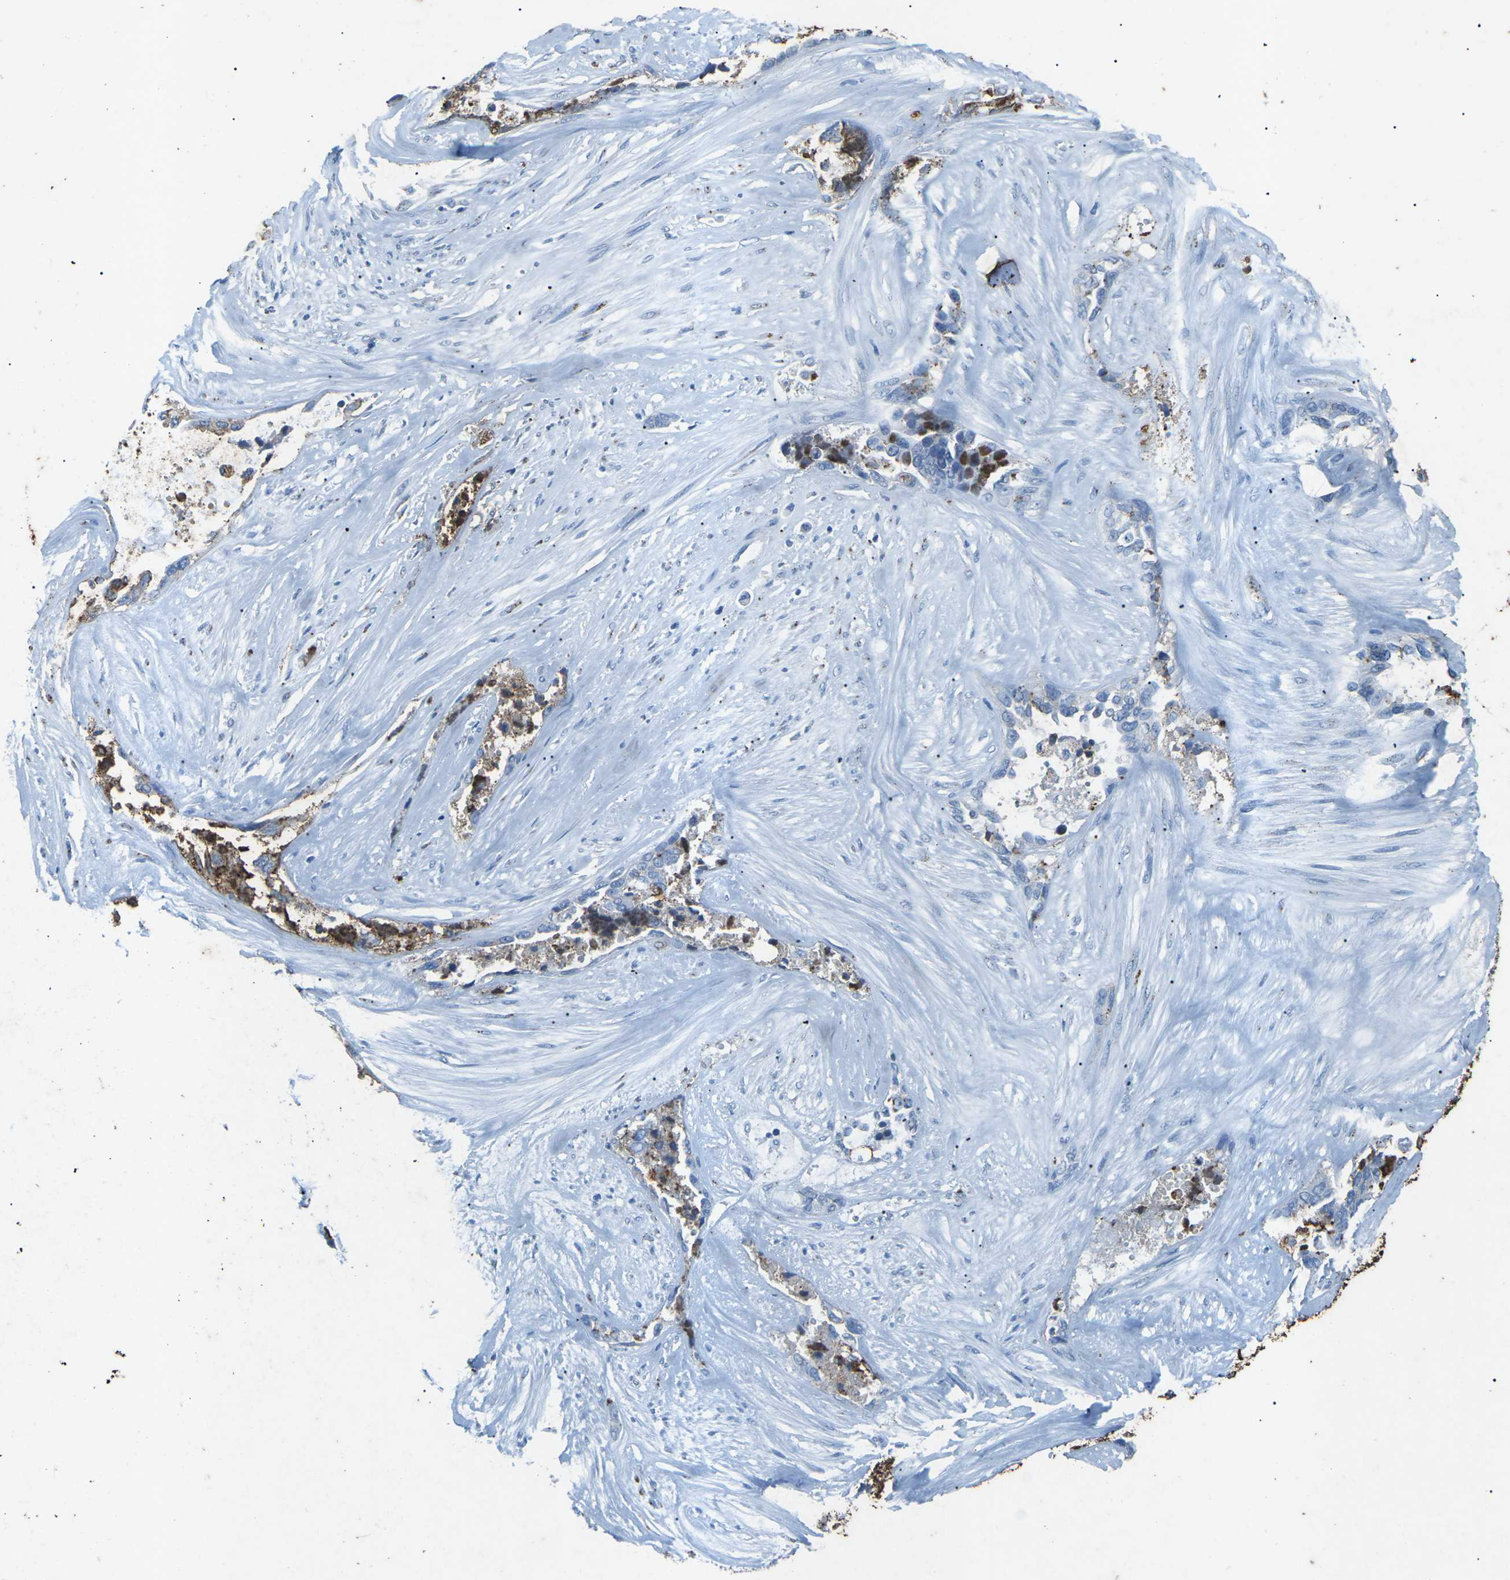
{"staining": {"intensity": "moderate", "quantity": "<25%", "location": "cytoplasmic/membranous"}, "tissue": "ovarian cancer", "cell_type": "Tumor cells", "image_type": "cancer", "snomed": [{"axis": "morphology", "description": "Cystadenocarcinoma, serous, NOS"}, {"axis": "topography", "description": "Ovary"}], "caption": "High-power microscopy captured an IHC histopathology image of serous cystadenocarcinoma (ovarian), revealing moderate cytoplasmic/membranous positivity in about <25% of tumor cells. (DAB (3,3'-diaminobenzidine) = brown stain, brightfield microscopy at high magnification).", "gene": "CTAGE1", "patient": {"sex": "female", "age": 44}}